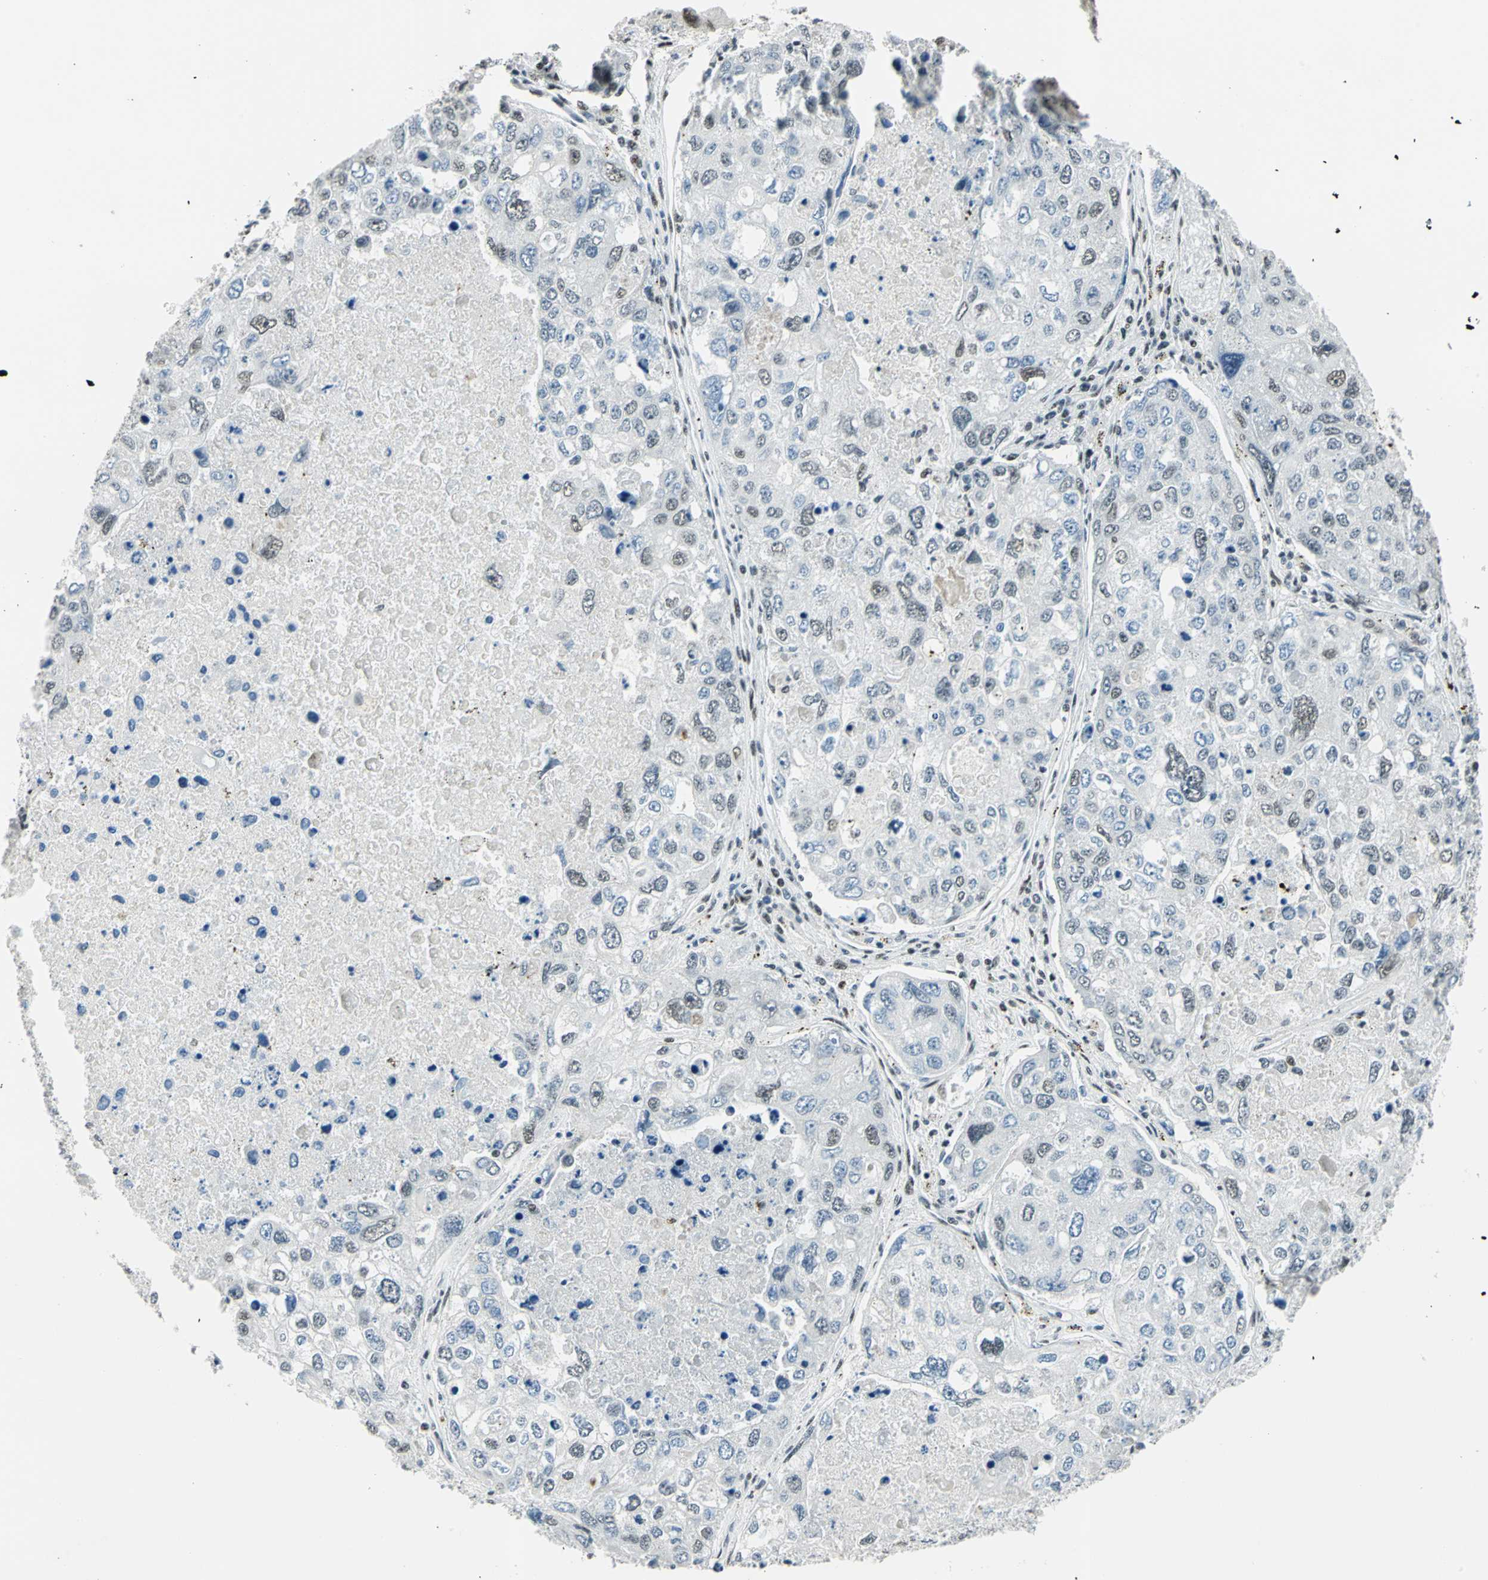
{"staining": {"intensity": "weak", "quantity": "<25%", "location": "nuclear"}, "tissue": "urothelial cancer", "cell_type": "Tumor cells", "image_type": "cancer", "snomed": [{"axis": "morphology", "description": "Urothelial carcinoma, High grade"}, {"axis": "topography", "description": "Lymph node"}, {"axis": "topography", "description": "Urinary bladder"}], "caption": "Immunohistochemistry (IHC) histopathology image of neoplastic tissue: human urothelial cancer stained with DAB (3,3'-diaminobenzidine) shows no significant protein positivity in tumor cells.", "gene": "KAT6B", "patient": {"sex": "male", "age": 51}}